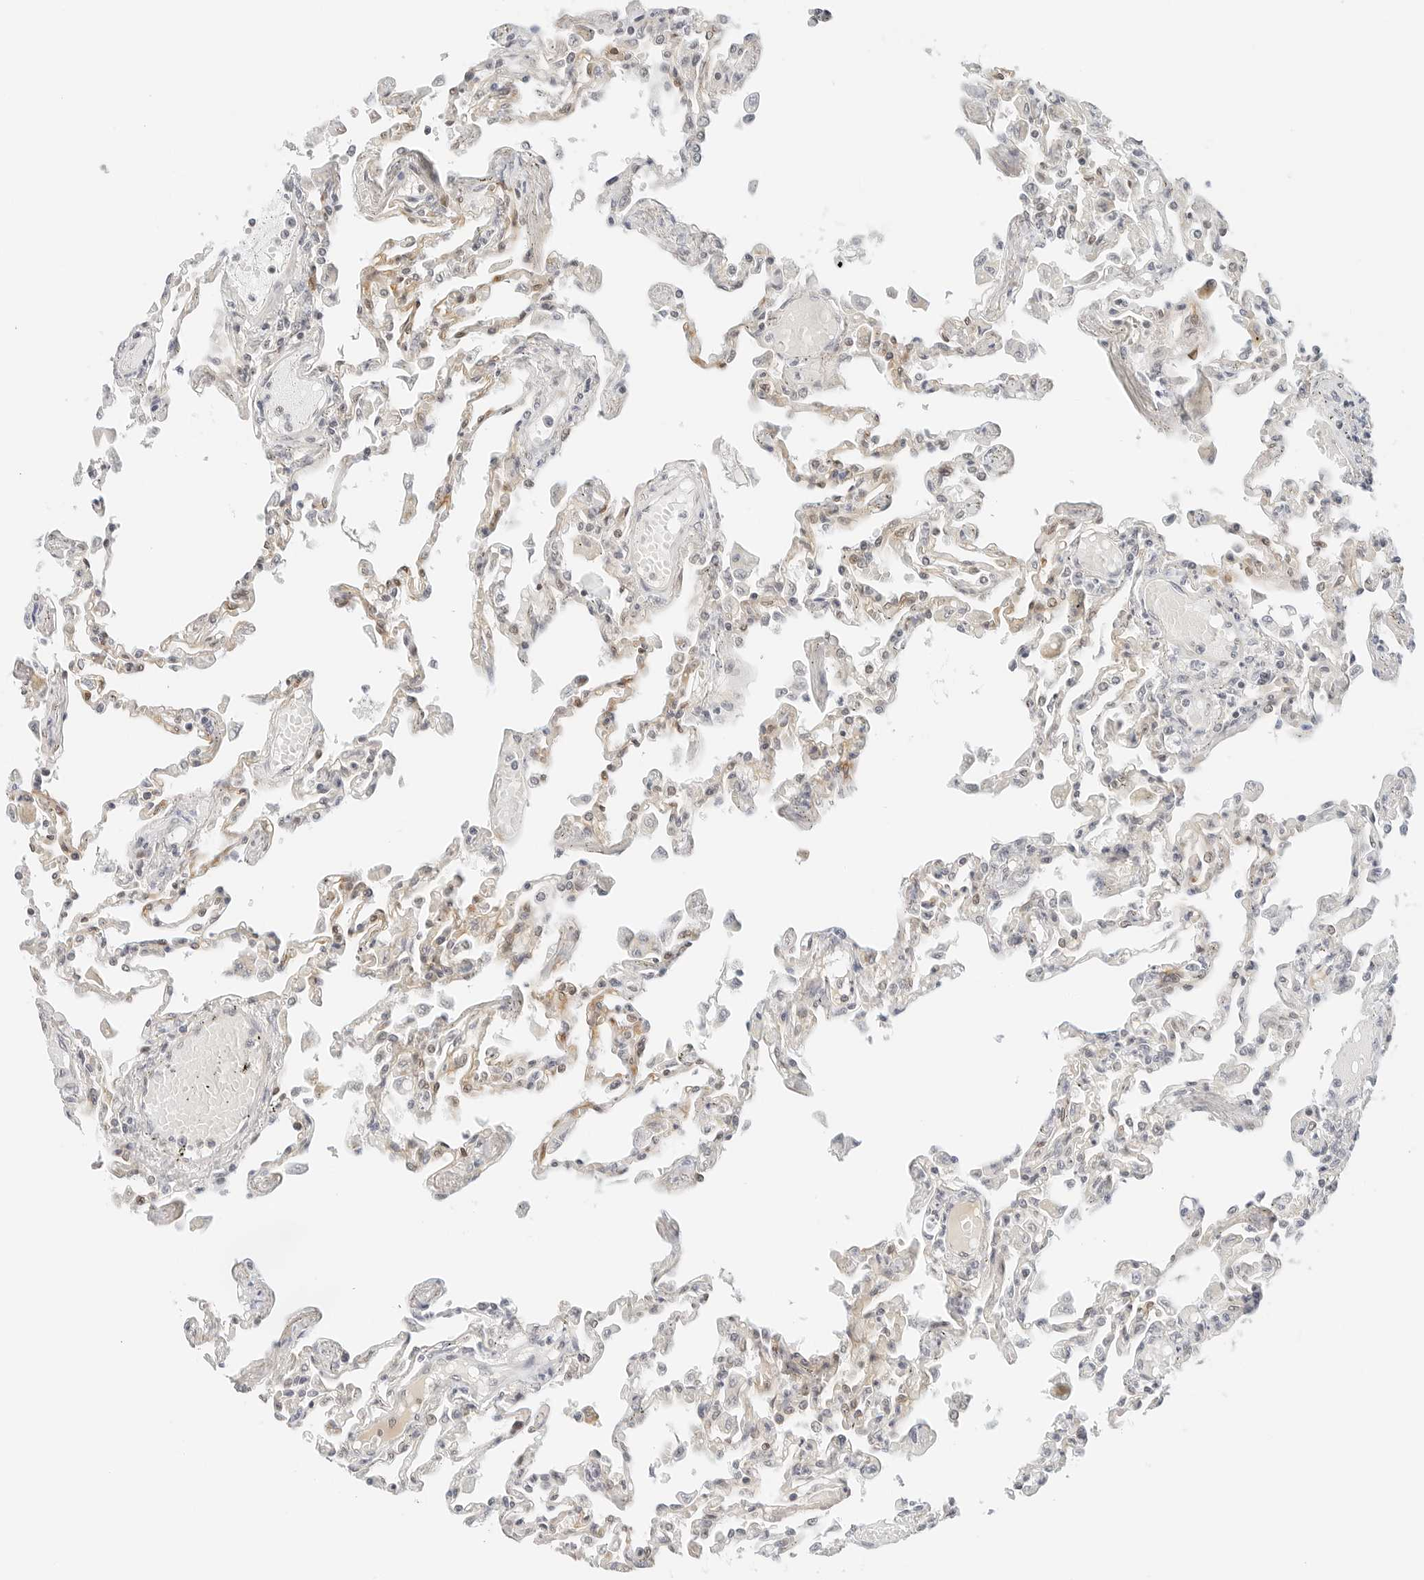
{"staining": {"intensity": "moderate", "quantity": "<25%", "location": "cytoplasmic/membranous,nuclear"}, "tissue": "lung", "cell_type": "Alveolar cells", "image_type": "normal", "snomed": [{"axis": "morphology", "description": "Normal tissue, NOS"}, {"axis": "topography", "description": "Bronchus"}, {"axis": "topography", "description": "Lung"}], "caption": "Brown immunohistochemical staining in normal human lung exhibits moderate cytoplasmic/membranous,nuclear expression in approximately <25% of alveolar cells.", "gene": "NEO1", "patient": {"sex": "female", "age": 49}}